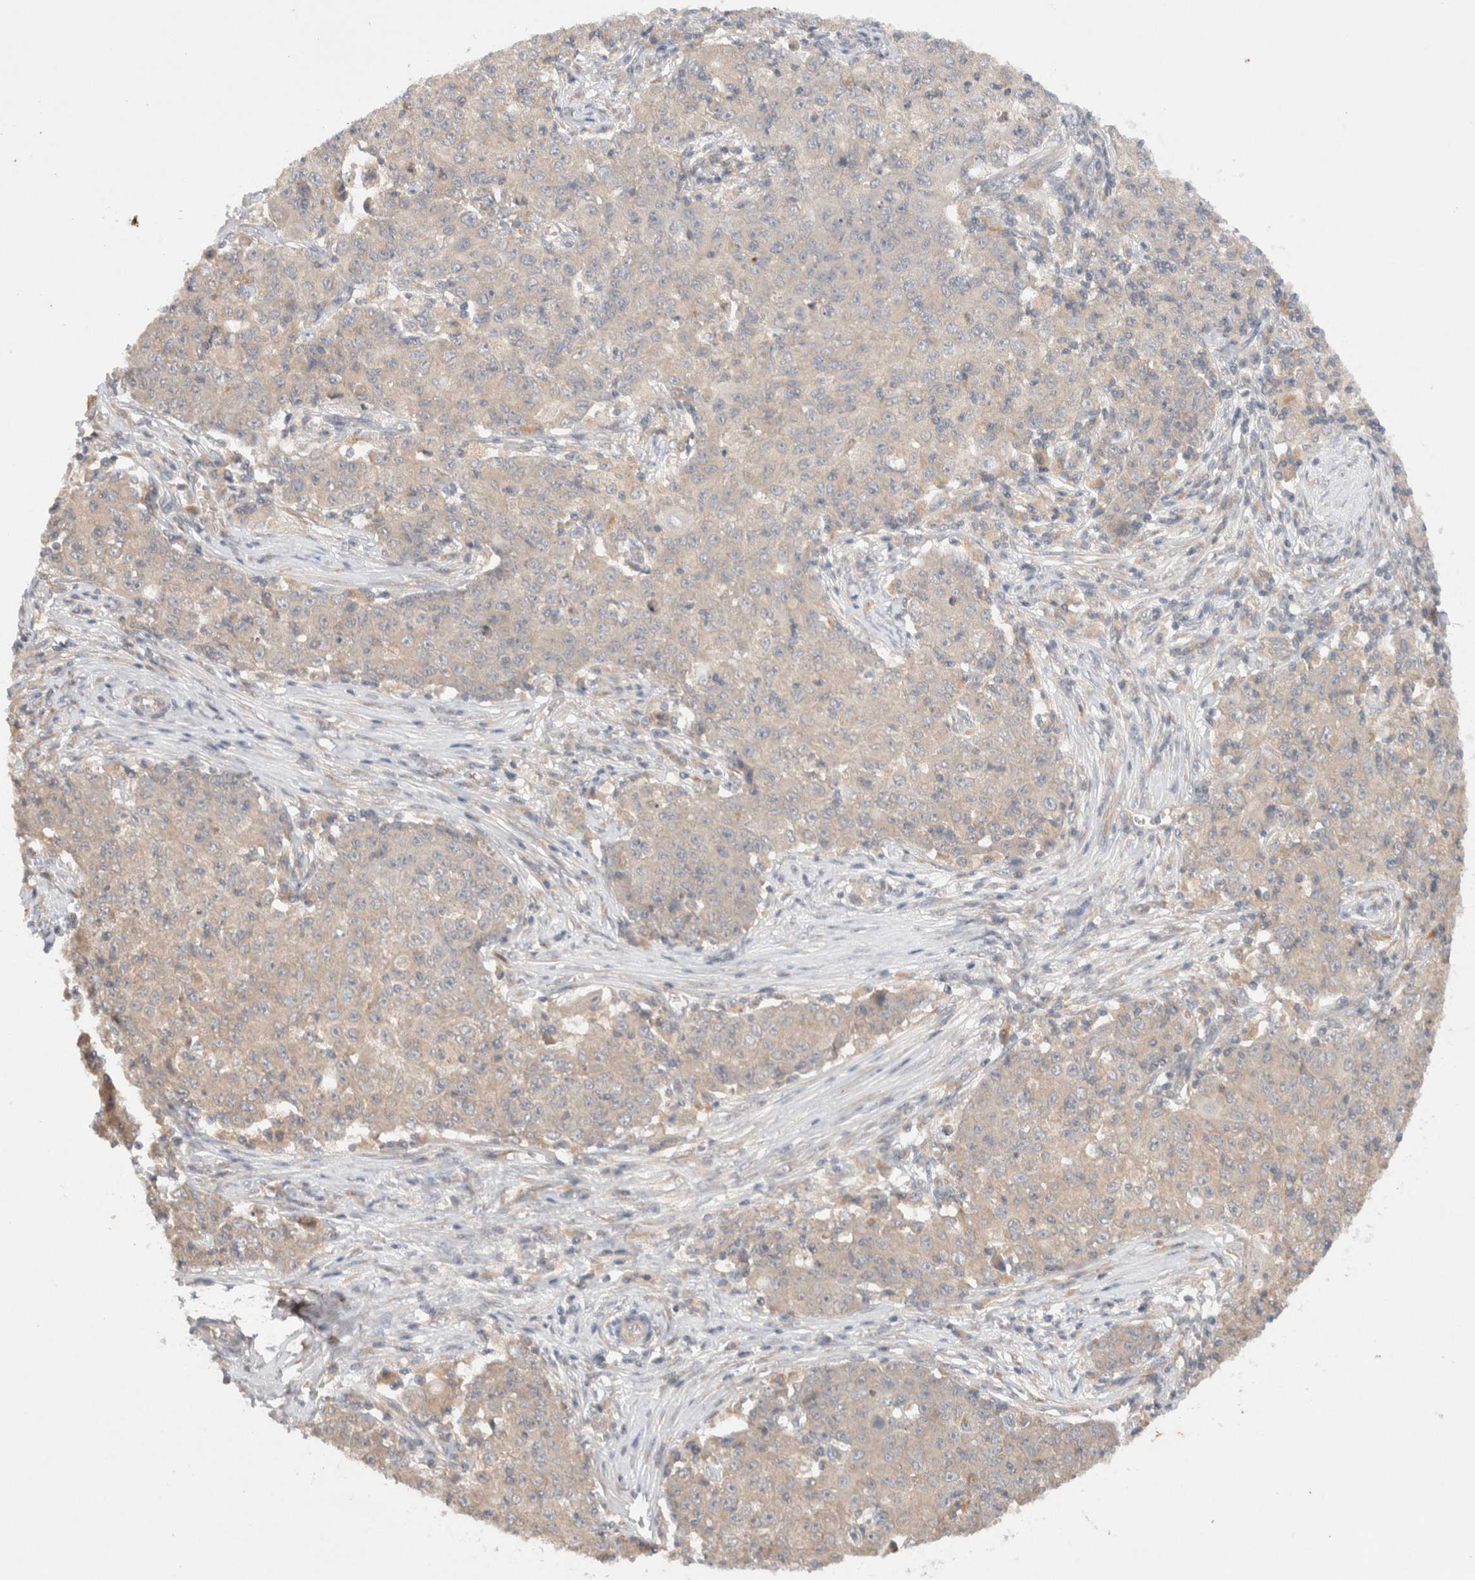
{"staining": {"intensity": "negative", "quantity": "none", "location": "none"}, "tissue": "ovarian cancer", "cell_type": "Tumor cells", "image_type": "cancer", "snomed": [{"axis": "morphology", "description": "Carcinoma, endometroid"}, {"axis": "topography", "description": "Ovary"}], "caption": "Protein analysis of ovarian cancer reveals no significant positivity in tumor cells.", "gene": "KLHL20", "patient": {"sex": "female", "age": 42}}